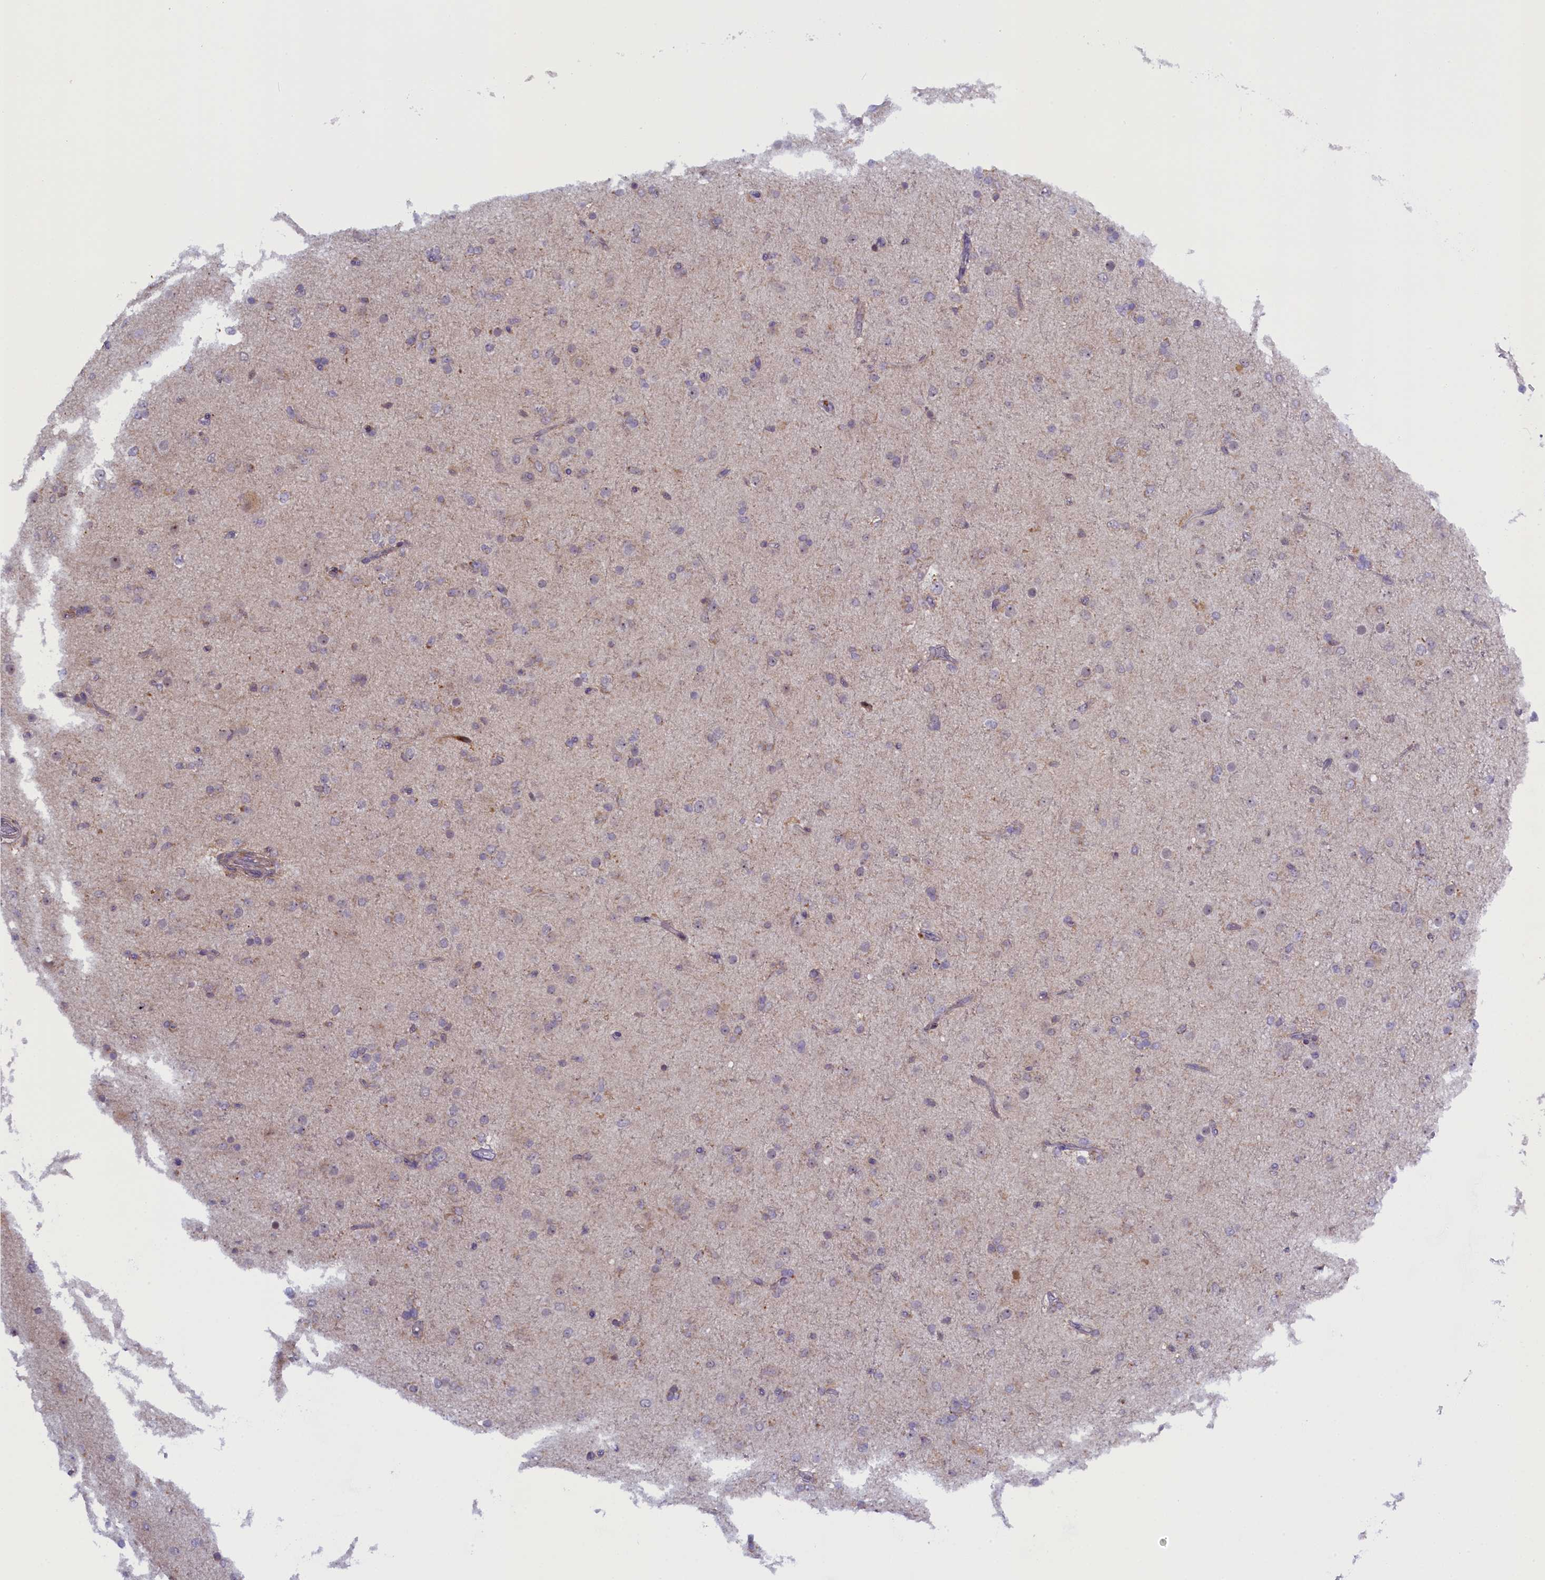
{"staining": {"intensity": "negative", "quantity": "none", "location": "none"}, "tissue": "glioma", "cell_type": "Tumor cells", "image_type": "cancer", "snomed": [{"axis": "morphology", "description": "Glioma, malignant, Low grade"}, {"axis": "topography", "description": "Brain"}], "caption": "Immunohistochemistry (IHC) of human glioma reveals no expression in tumor cells.", "gene": "CCL23", "patient": {"sex": "male", "age": 65}}